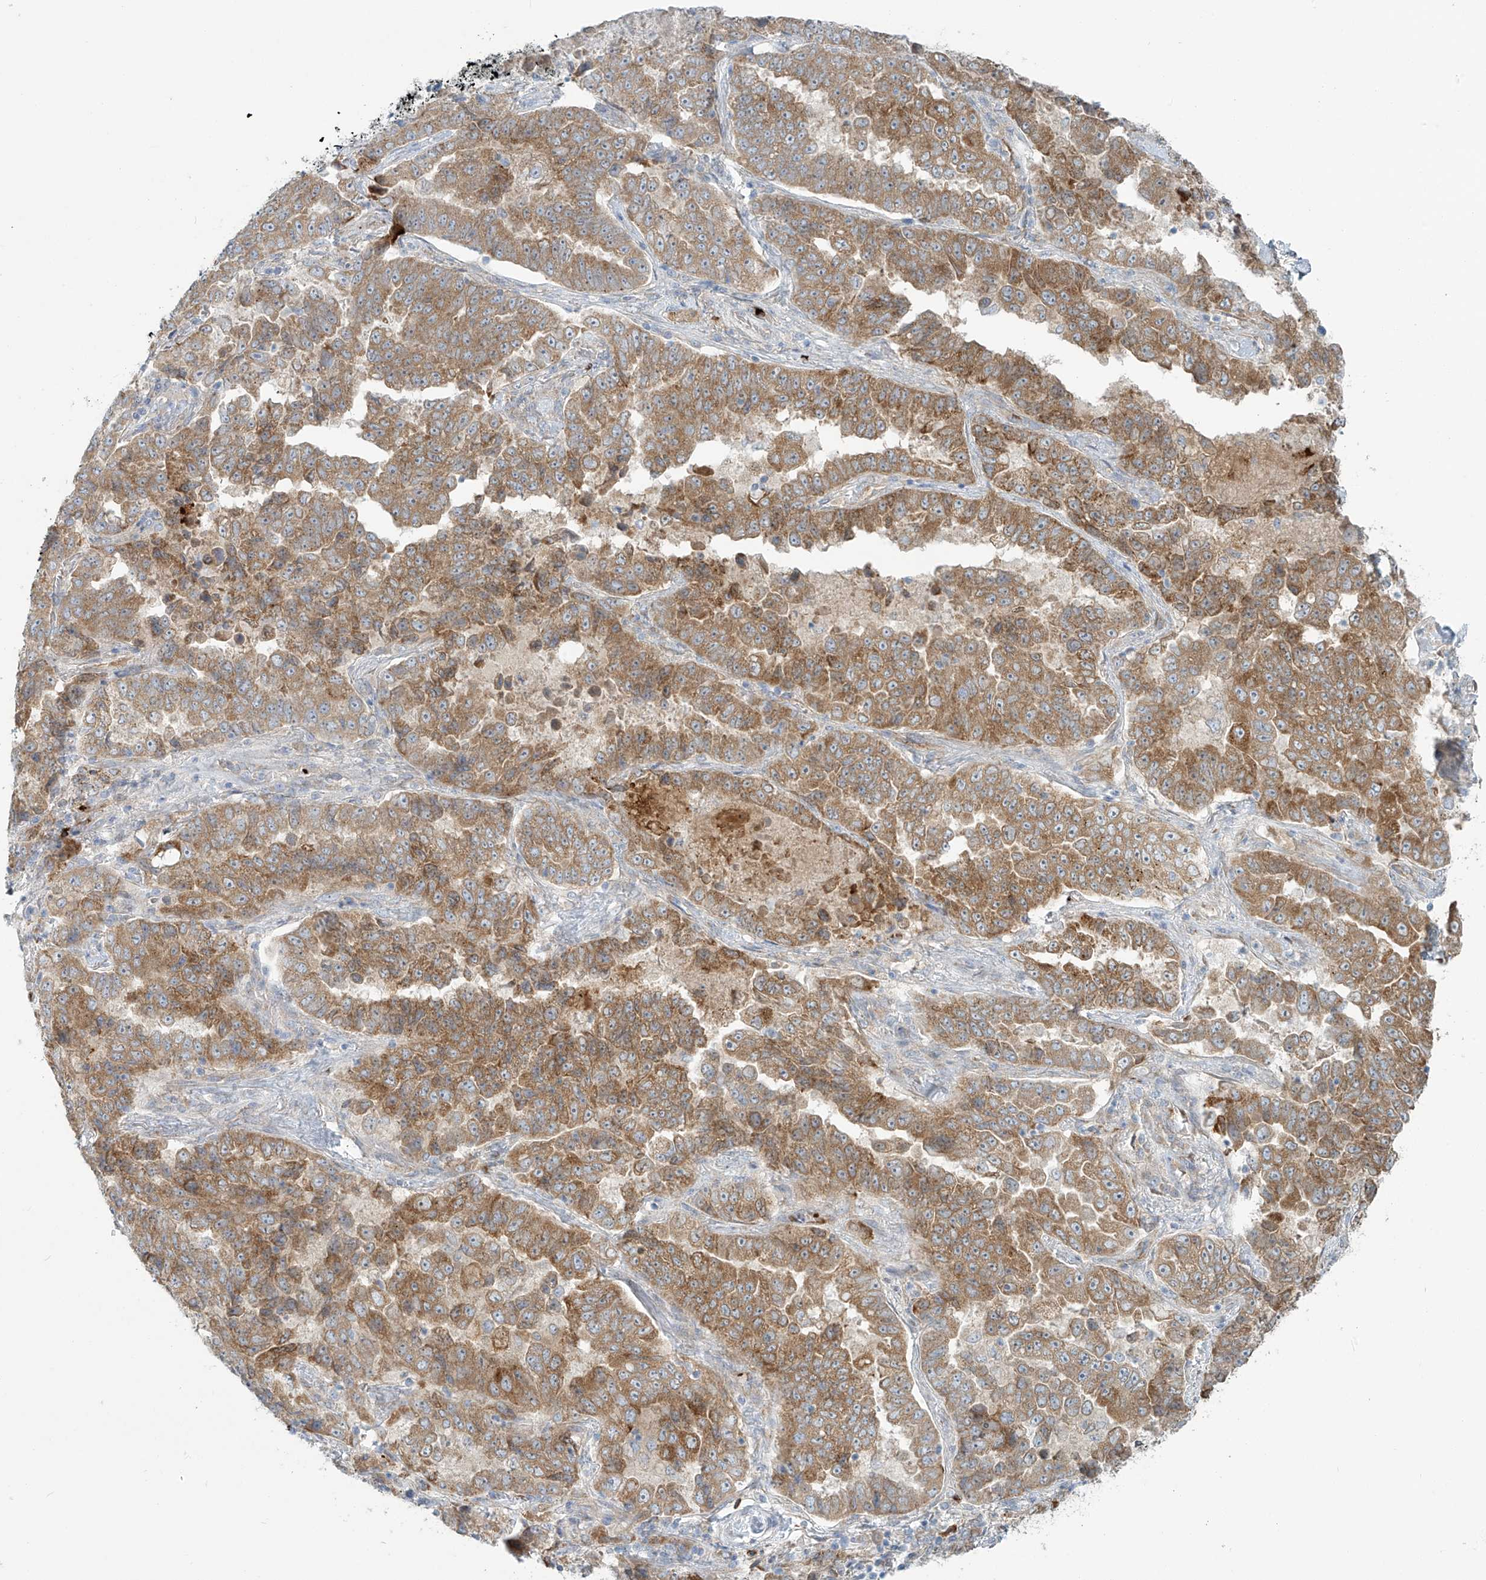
{"staining": {"intensity": "moderate", "quantity": ">75%", "location": "cytoplasmic/membranous"}, "tissue": "lung cancer", "cell_type": "Tumor cells", "image_type": "cancer", "snomed": [{"axis": "morphology", "description": "Adenocarcinoma, NOS"}, {"axis": "topography", "description": "Lung"}], "caption": "Lung adenocarcinoma stained with DAB IHC reveals medium levels of moderate cytoplasmic/membranous positivity in about >75% of tumor cells. Using DAB (3,3'-diaminobenzidine) (brown) and hematoxylin (blue) stains, captured at high magnification using brightfield microscopy.", "gene": "LZTS3", "patient": {"sex": "female", "age": 51}}